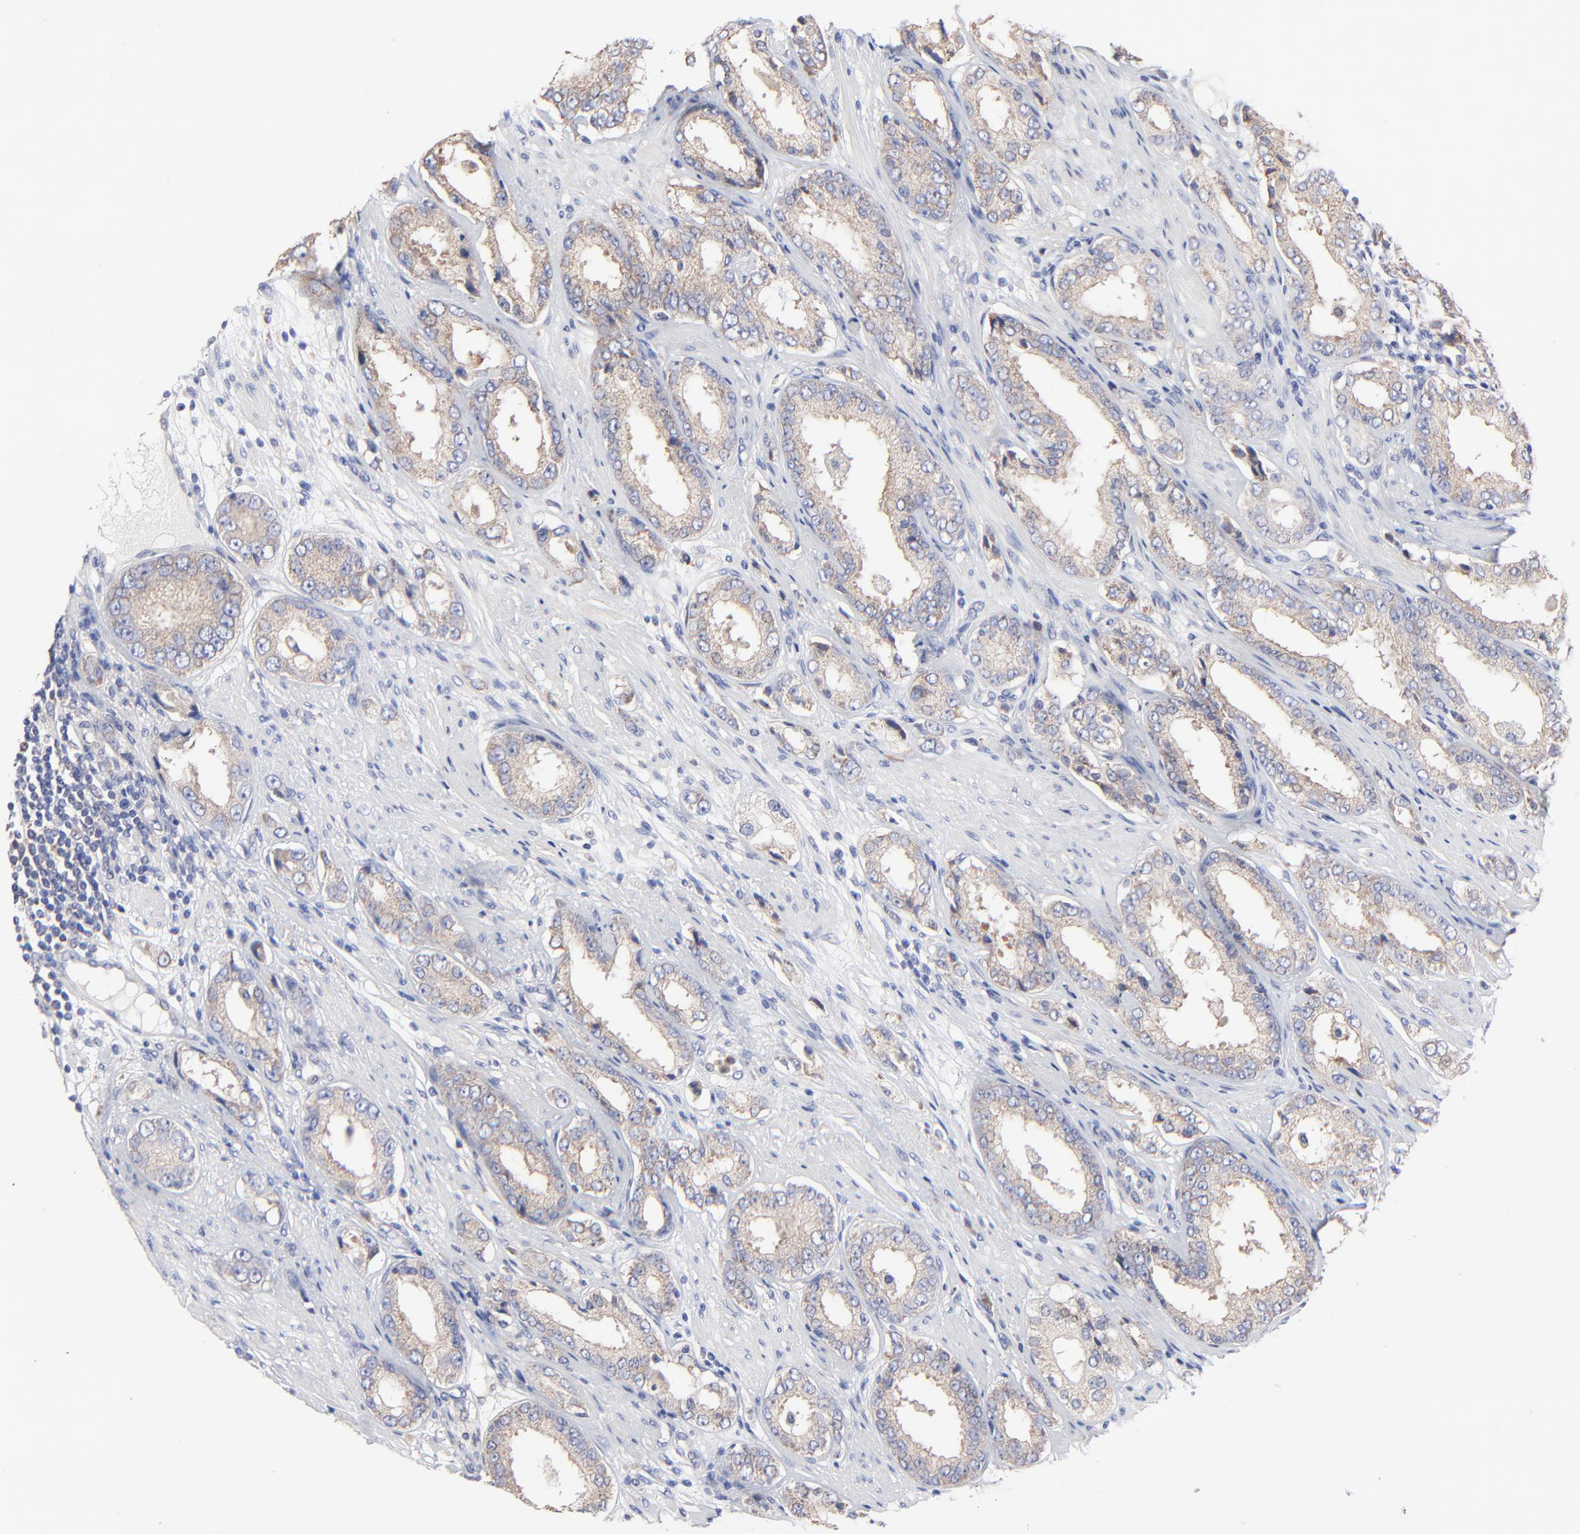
{"staining": {"intensity": "moderate", "quantity": ">75%", "location": "cytoplasmic/membranous"}, "tissue": "prostate cancer", "cell_type": "Tumor cells", "image_type": "cancer", "snomed": [{"axis": "morphology", "description": "Adenocarcinoma, Medium grade"}, {"axis": "topography", "description": "Prostate"}], "caption": "This is a histology image of IHC staining of prostate cancer, which shows moderate expression in the cytoplasmic/membranous of tumor cells.", "gene": "PPFIBP2", "patient": {"sex": "male", "age": 53}}